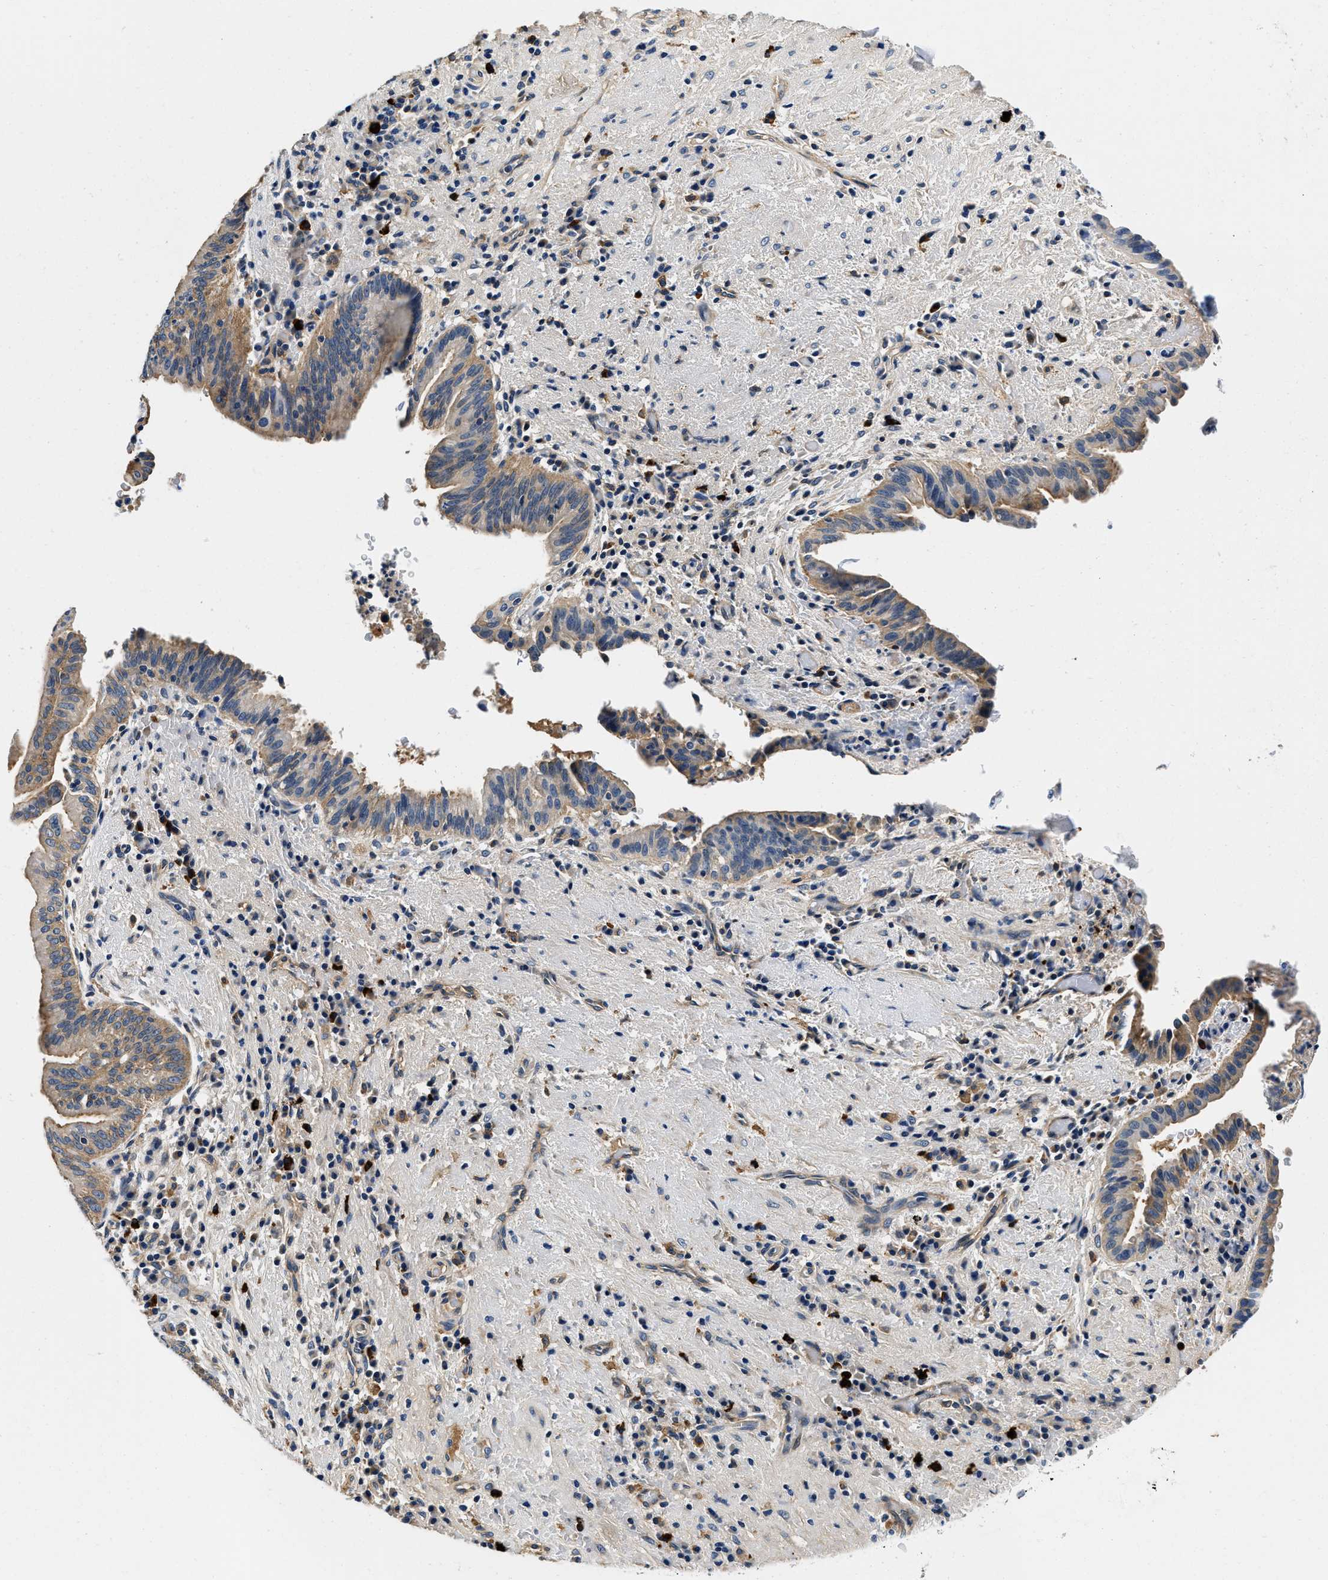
{"staining": {"intensity": "moderate", "quantity": "25%-75%", "location": "cytoplasmic/membranous"}, "tissue": "liver cancer", "cell_type": "Tumor cells", "image_type": "cancer", "snomed": [{"axis": "morphology", "description": "Cholangiocarcinoma"}, {"axis": "topography", "description": "Liver"}], "caption": "About 25%-75% of tumor cells in human liver cancer (cholangiocarcinoma) demonstrate moderate cytoplasmic/membranous protein staining as visualized by brown immunohistochemical staining.", "gene": "ZFAND3", "patient": {"sex": "female", "age": 38}}